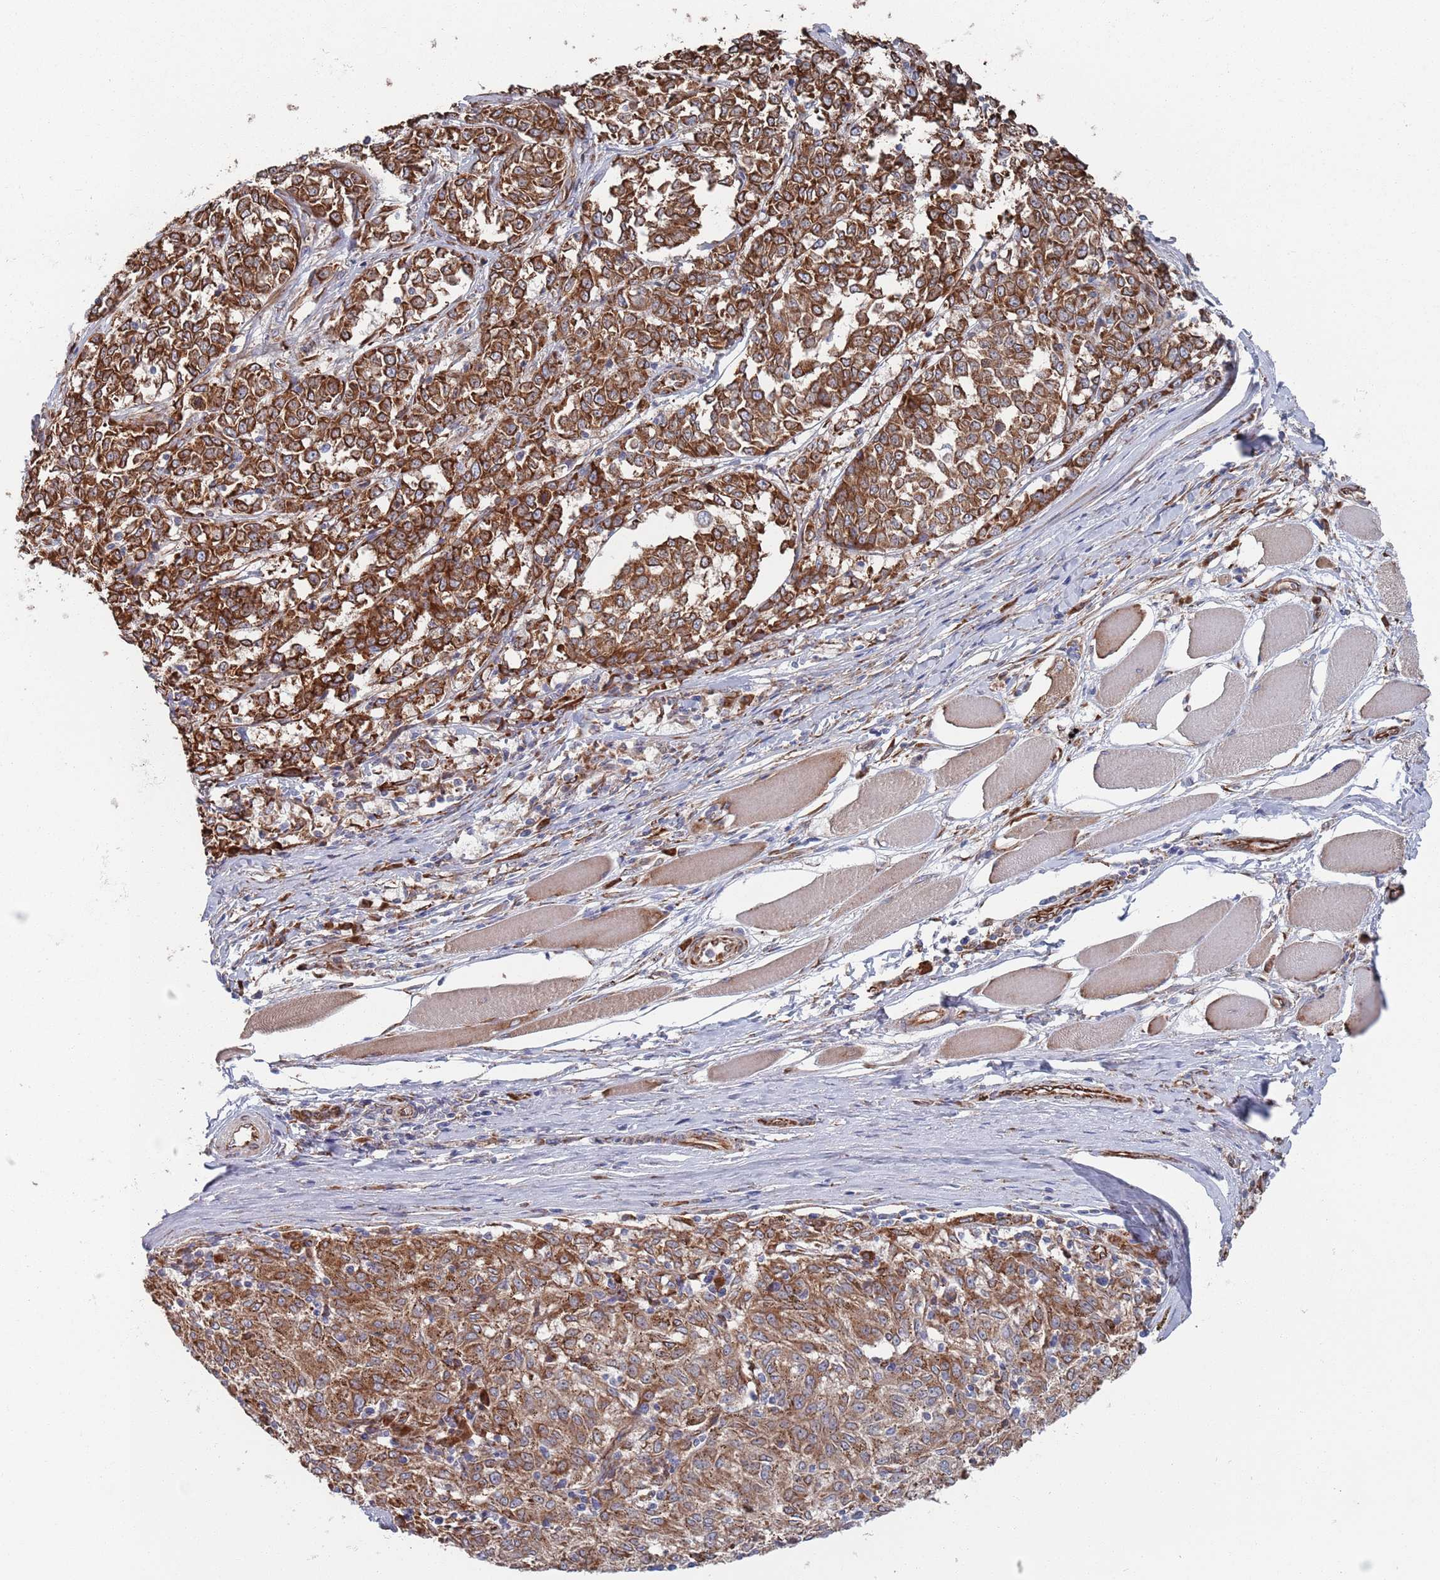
{"staining": {"intensity": "strong", "quantity": ">75%", "location": "cytoplasmic/membranous"}, "tissue": "melanoma", "cell_type": "Tumor cells", "image_type": "cancer", "snomed": [{"axis": "morphology", "description": "Malignant melanoma, NOS"}, {"axis": "topography", "description": "Skin"}], "caption": "Melanoma was stained to show a protein in brown. There is high levels of strong cytoplasmic/membranous positivity in approximately >75% of tumor cells.", "gene": "CCDC106", "patient": {"sex": "female", "age": 72}}